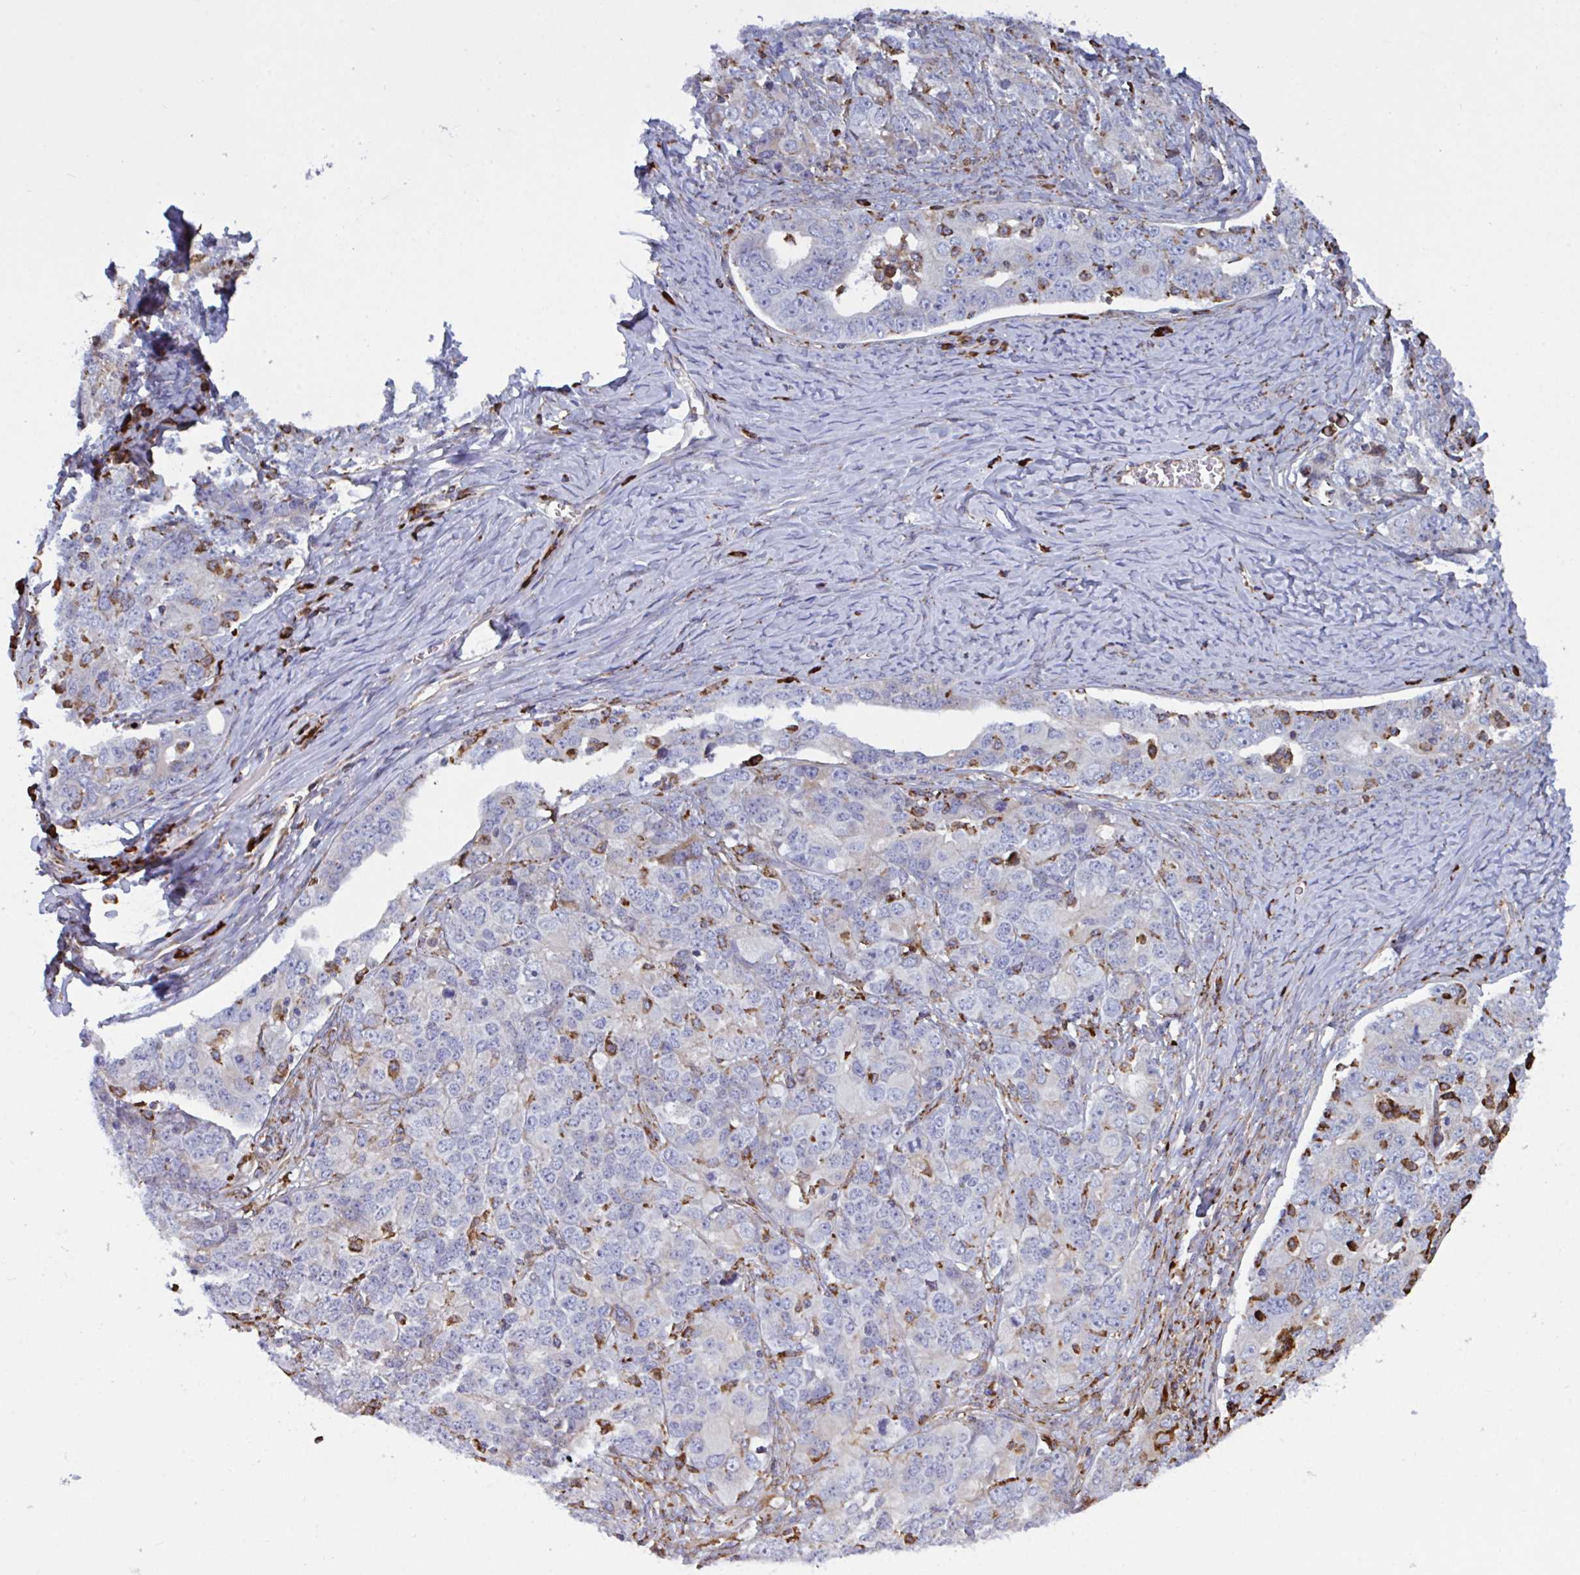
{"staining": {"intensity": "negative", "quantity": "none", "location": "none"}, "tissue": "ovarian cancer", "cell_type": "Tumor cells", "image_type": "cancer", "snomed": [{"axis": "morphology", "description": "Carcinoma, endometroid"}, {"axis": "topography", "description": "Ovary"}], "caption": "Immunohistochemistry photomicrograph of neoplastic tissue: human endometroid carcinoma (ovarian) stained with DAB (3,3'-diaminobenzidine) displays no significant protein positivity in tumor cells.", "gene": "PEAK3", "patient": {"sex": "female", "age": 62}}